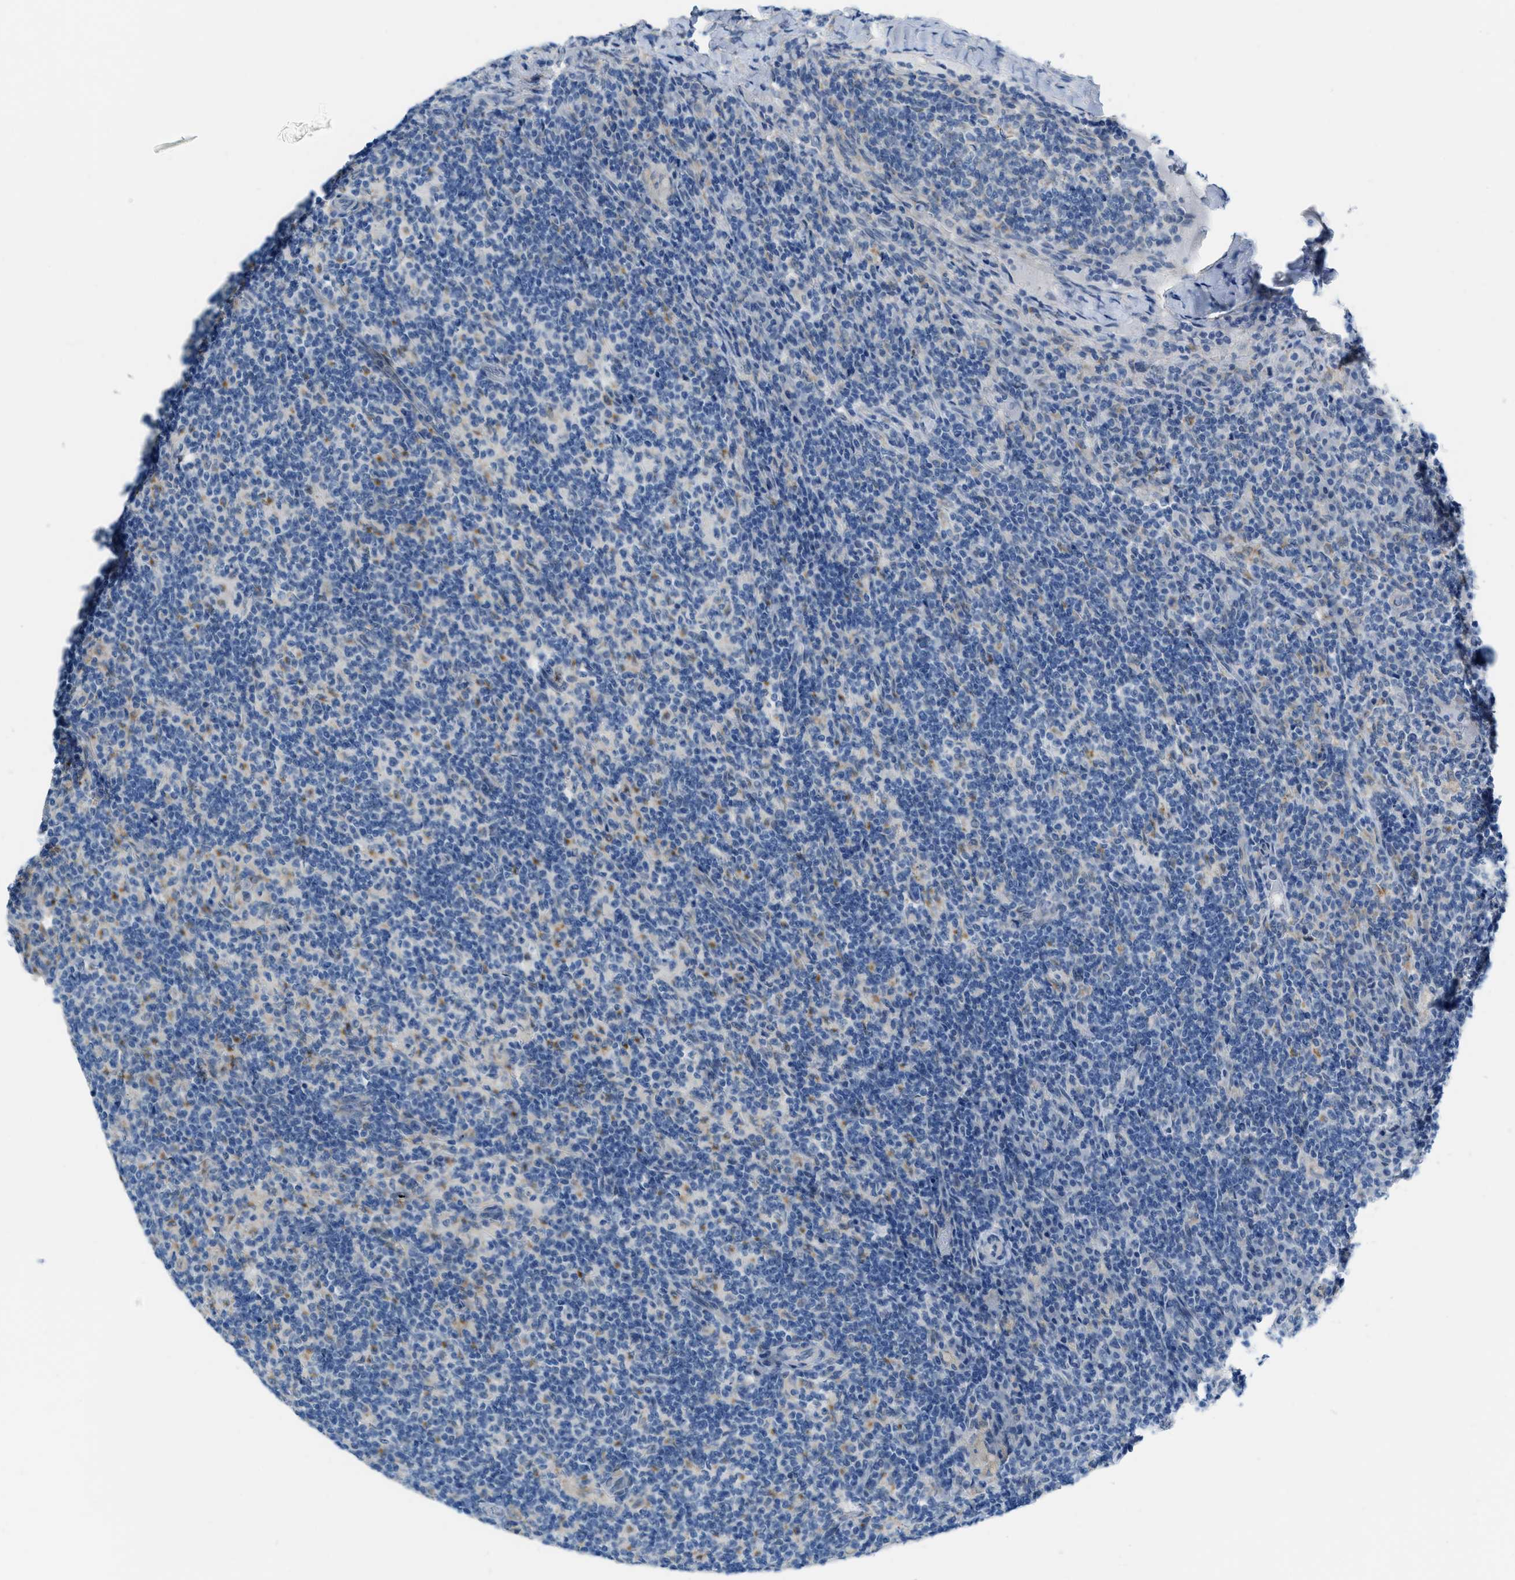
{"staining": {"intensity": "negative", "quantity": "none", "location": "none"}, "tissue": "lymph node", "cell_type": "Germinal center cells", "image_type": "normal", "snomed": [{"axis": "morphology", "description": "Normal tissue, NOS"}, {"axis": "morphology", "description": "Inflammation, NOS"}, {"axis": "topography", "description": "Lymph node"}], "caption": "An IHC image of unremarkable lymph node is shown. There is no staining in germinal center cells of lymph node. The staining is performed using DAB brown chromogen with nuclei counter-stained in using hematoxylin.", "gene": "PHRF1", "patient": {"sex": "male", "age": 55}}